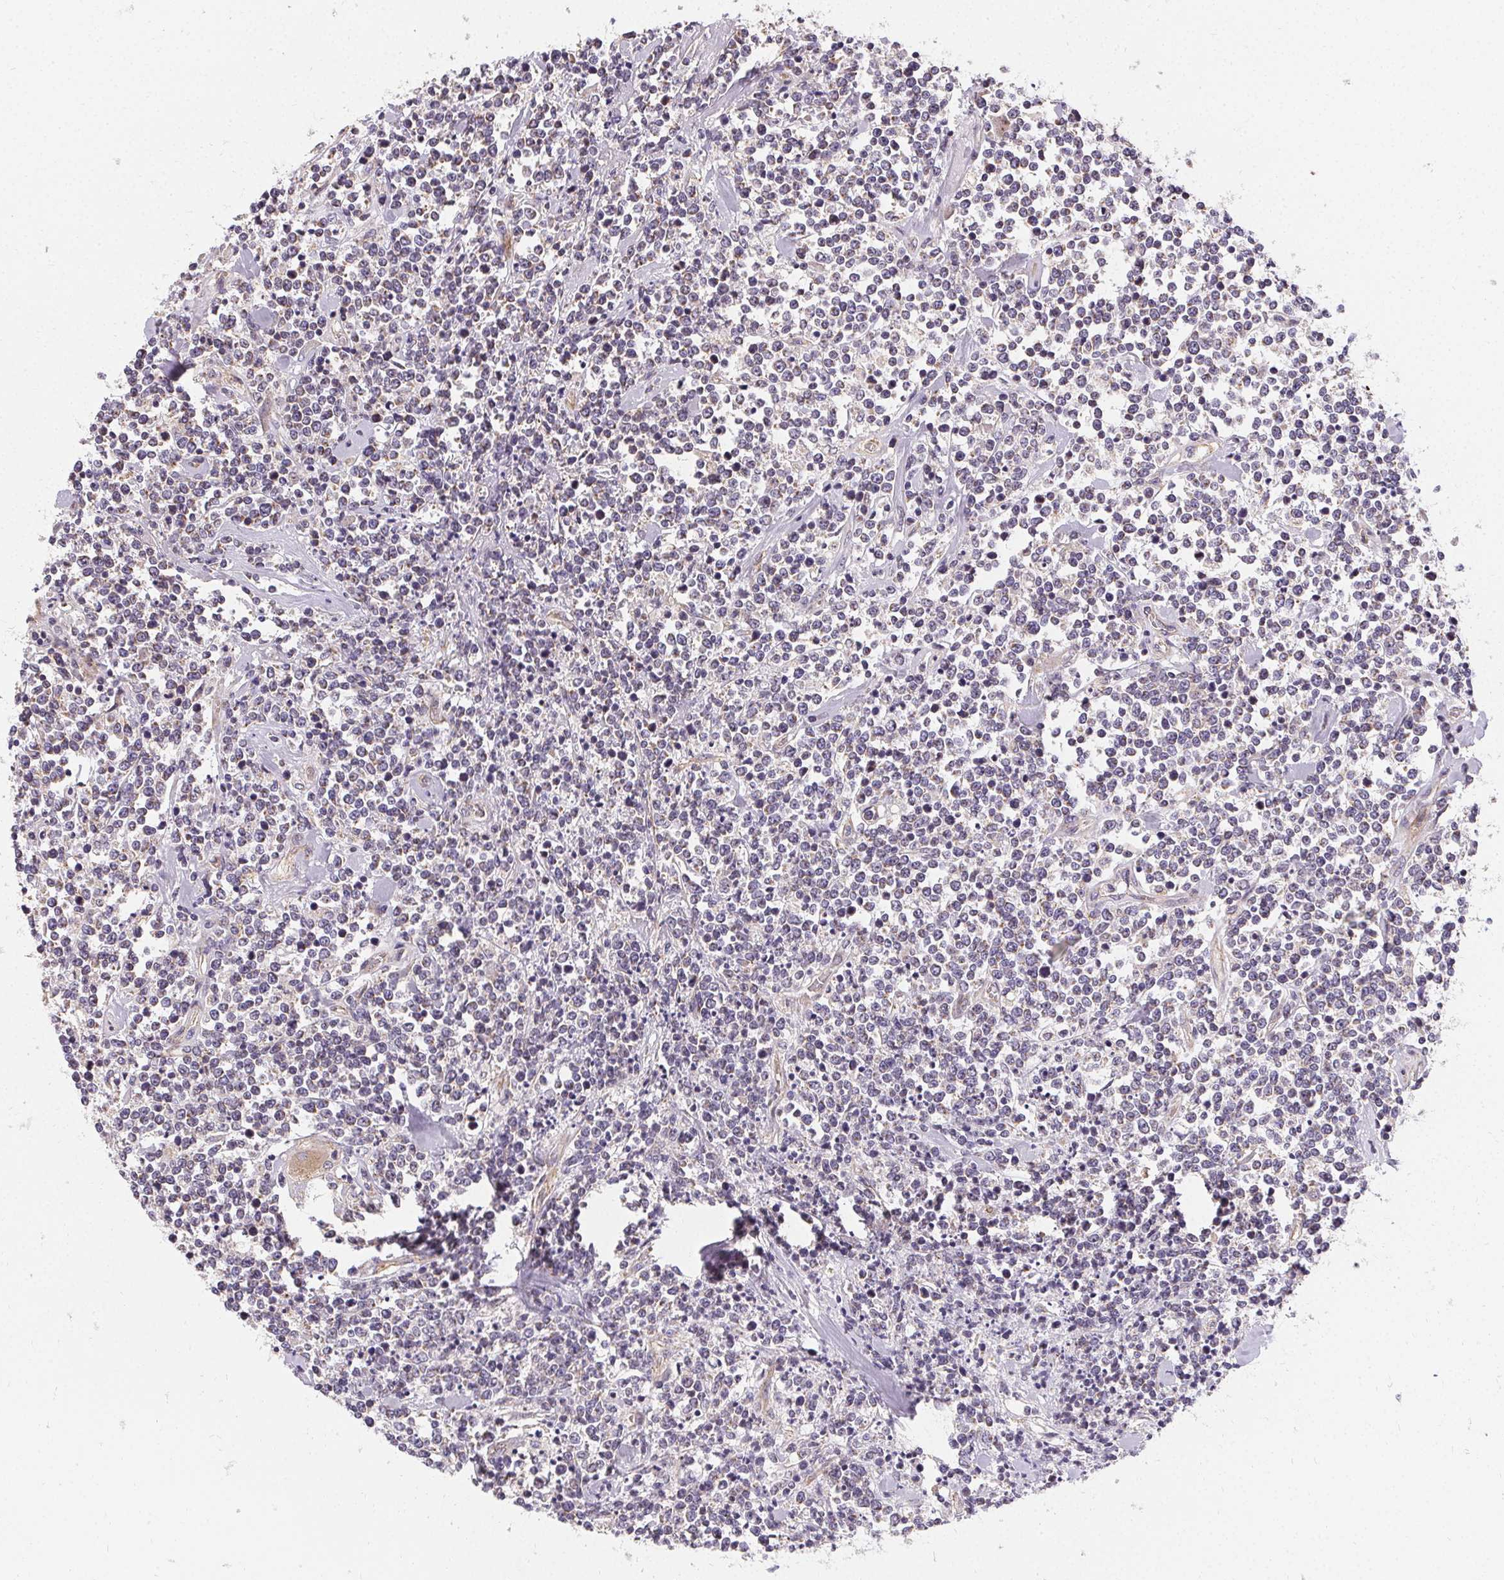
{"staining": {"intensity": "negative", "quantity": "none", "location": "none"}, "tissue": "lymphoma", "cell_type": "Tumor cells", "image_type": "cancer", "snomed": [{"axis": "morphology", "description": "Malignant lymphoma, non-Hodgkin's type, High grade"}, {"axis": "topography", "description": "Colon"}], "caption": "High magnification brightfield microscopy of malignant lymphoma, non-Hodgkin's type (high-grade) stained with DAB (brown) and counterstained with hematoxylin (blue): tumor cells show no significant expression.", "gene": "APLP1", "patient": {"sex": "male", "age": 82}}